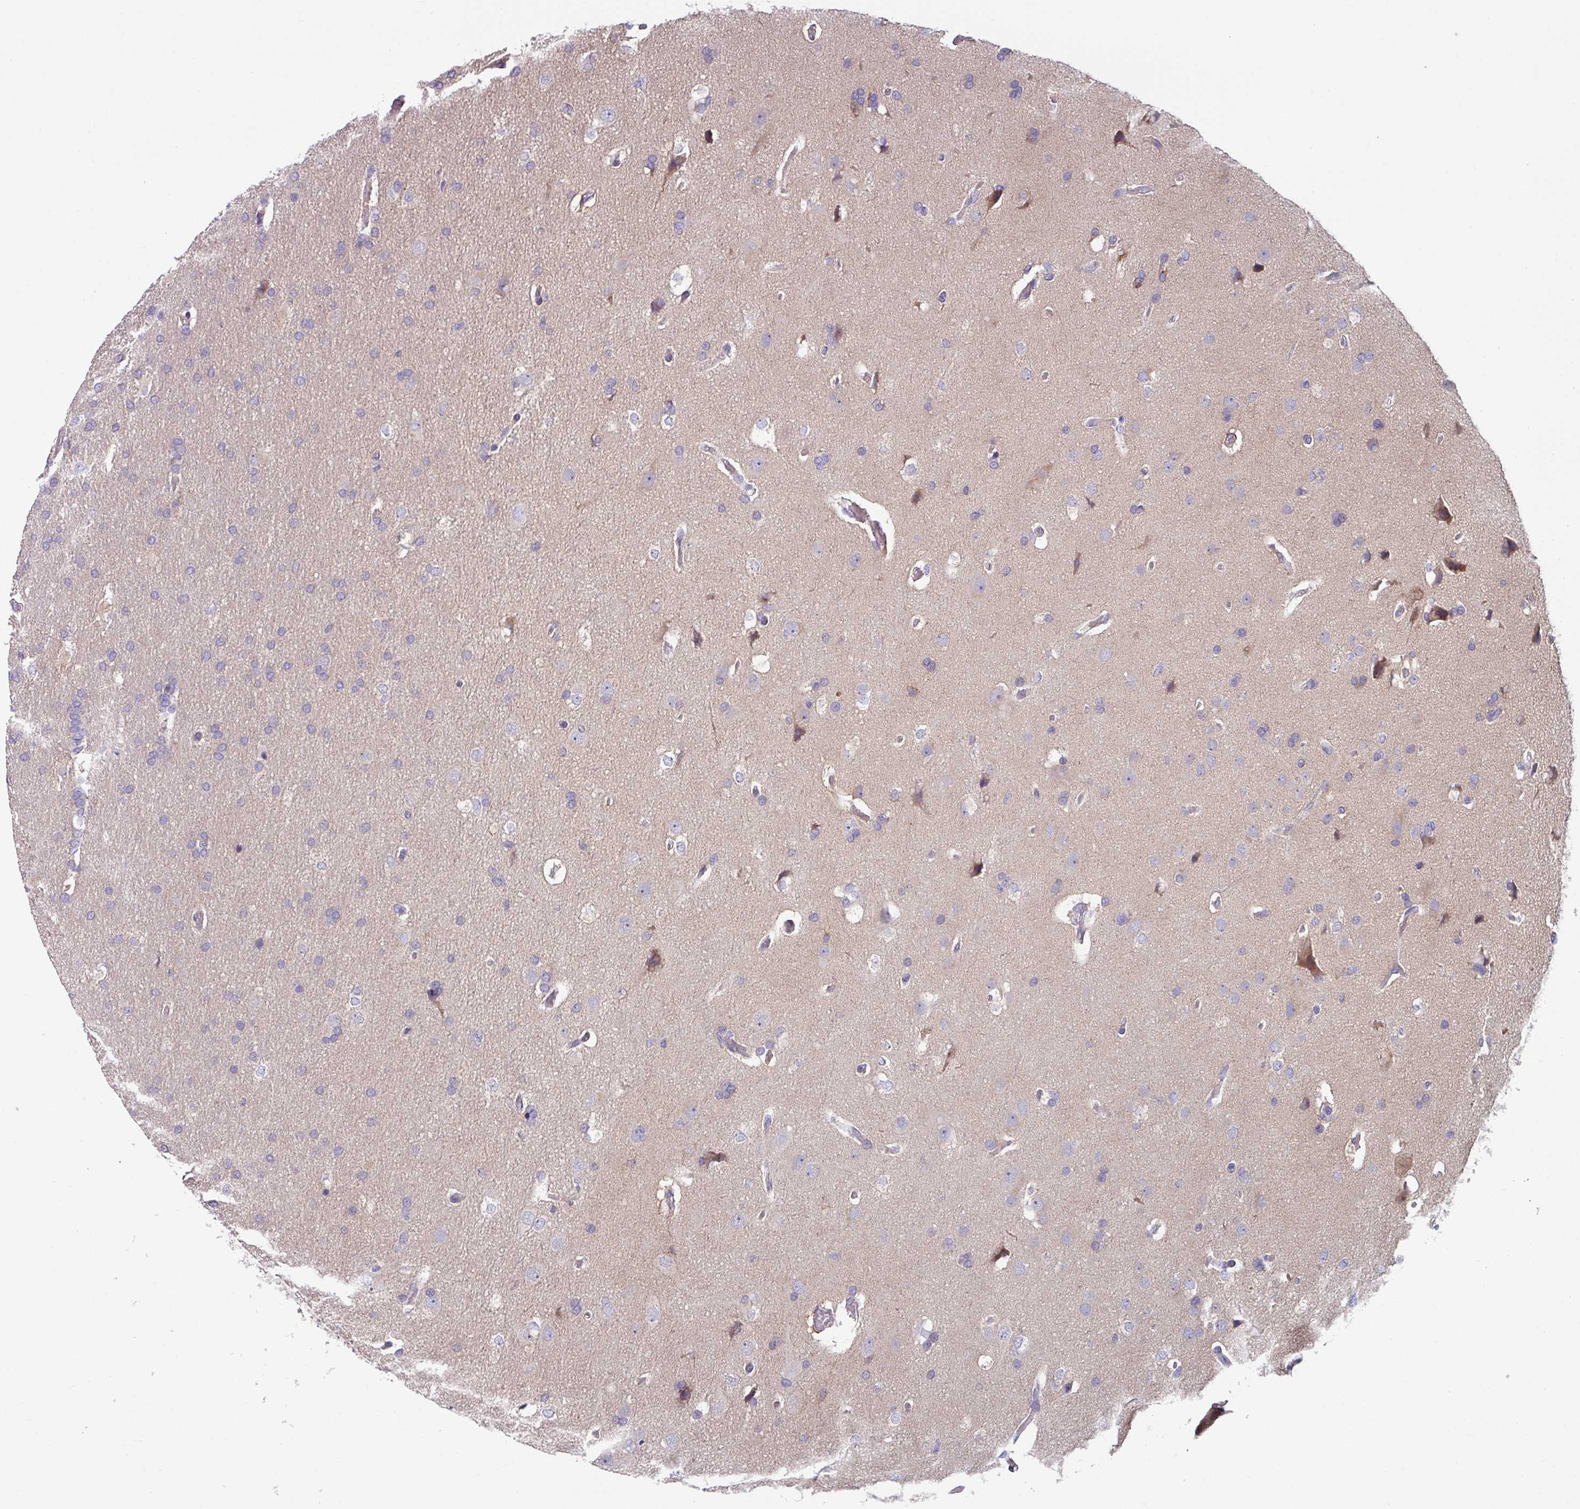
{"staining": {"intensity": "negative", "quantity": "none", "location": "none"}, "tissue": "glioma", "cell_type": "Tumor cells", "image_type": "cancer", "snomed": [{"axis": "morphology", "description": "Glioma, malignant, High grade"}, {"axis": "topography", "description": "Brain"}], "caption": "High power microscopy histopathology image of an immunohistochemistry (IHC) image of glioma, revealing no significant staining in tumor cells.", "gene": "TMEM132A", "patient": {"sex": "male", "age": 56}}